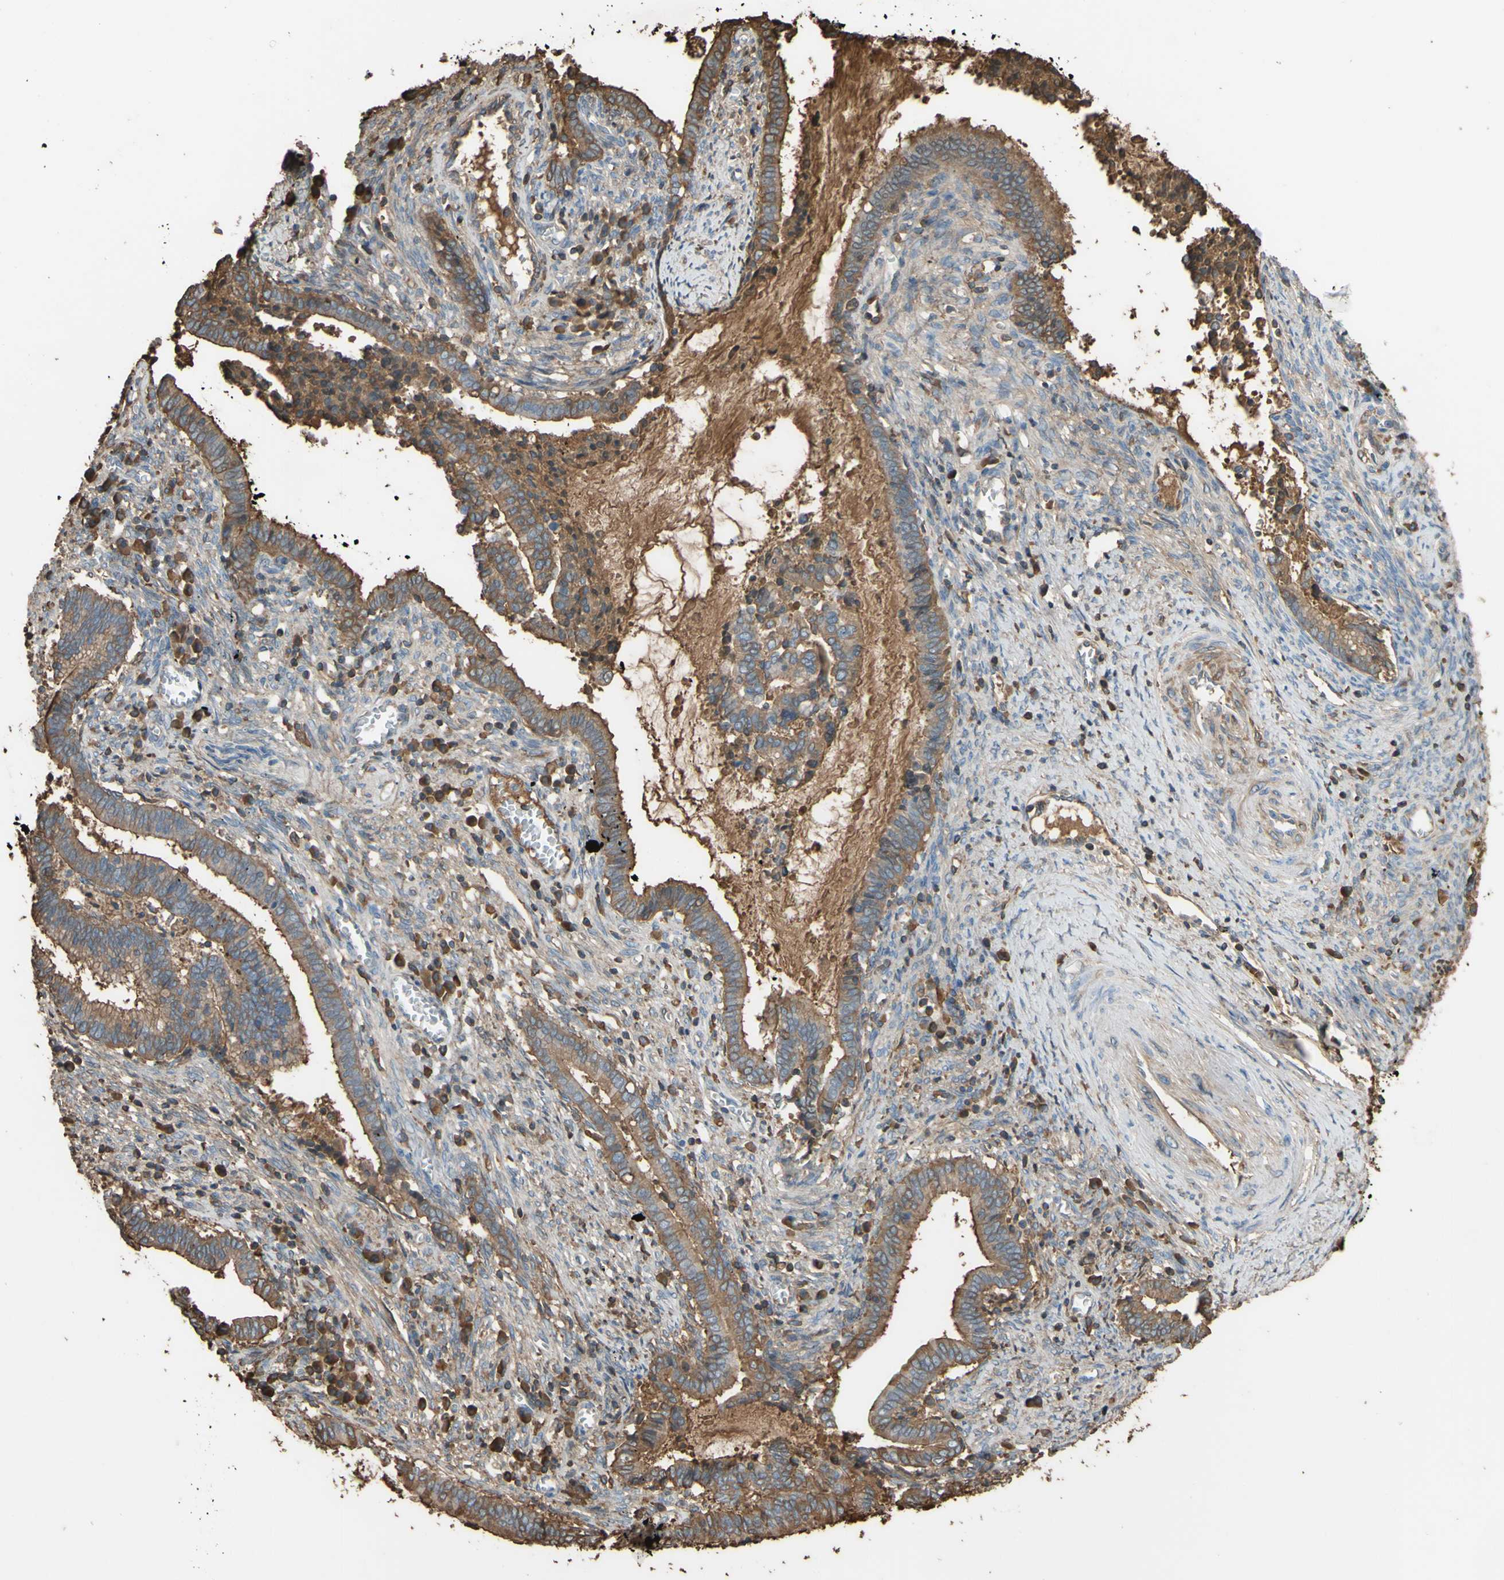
{"staining": {"intensity": "moderate", "quantity": "25%-75%", "location": "cytoplasmic/membranous"}, "tissue": "cervical cancer", "cell_type": "Tumor cells", "image_type": "cancer", "snomed": [{"axis": "morphology", "description": "Adenocarcinoma, NOS"}, {"axis": "topography", "description": "Cervix"}], "caption": "Cervical cancer (adenocarcinoma) stained with immunohistochemistry (IHC) shows moderate cytoplasmic/membranous expression in approximately 25%-75% of tumor cells. (Stains: DAB (3,3'-diaminobenzidine) in brown, nuclei in blue, Microscopy: brightfield microscopy at high magnification).", "gene": "PTGDS", "patient": {"sex": "female", "age": 44}}